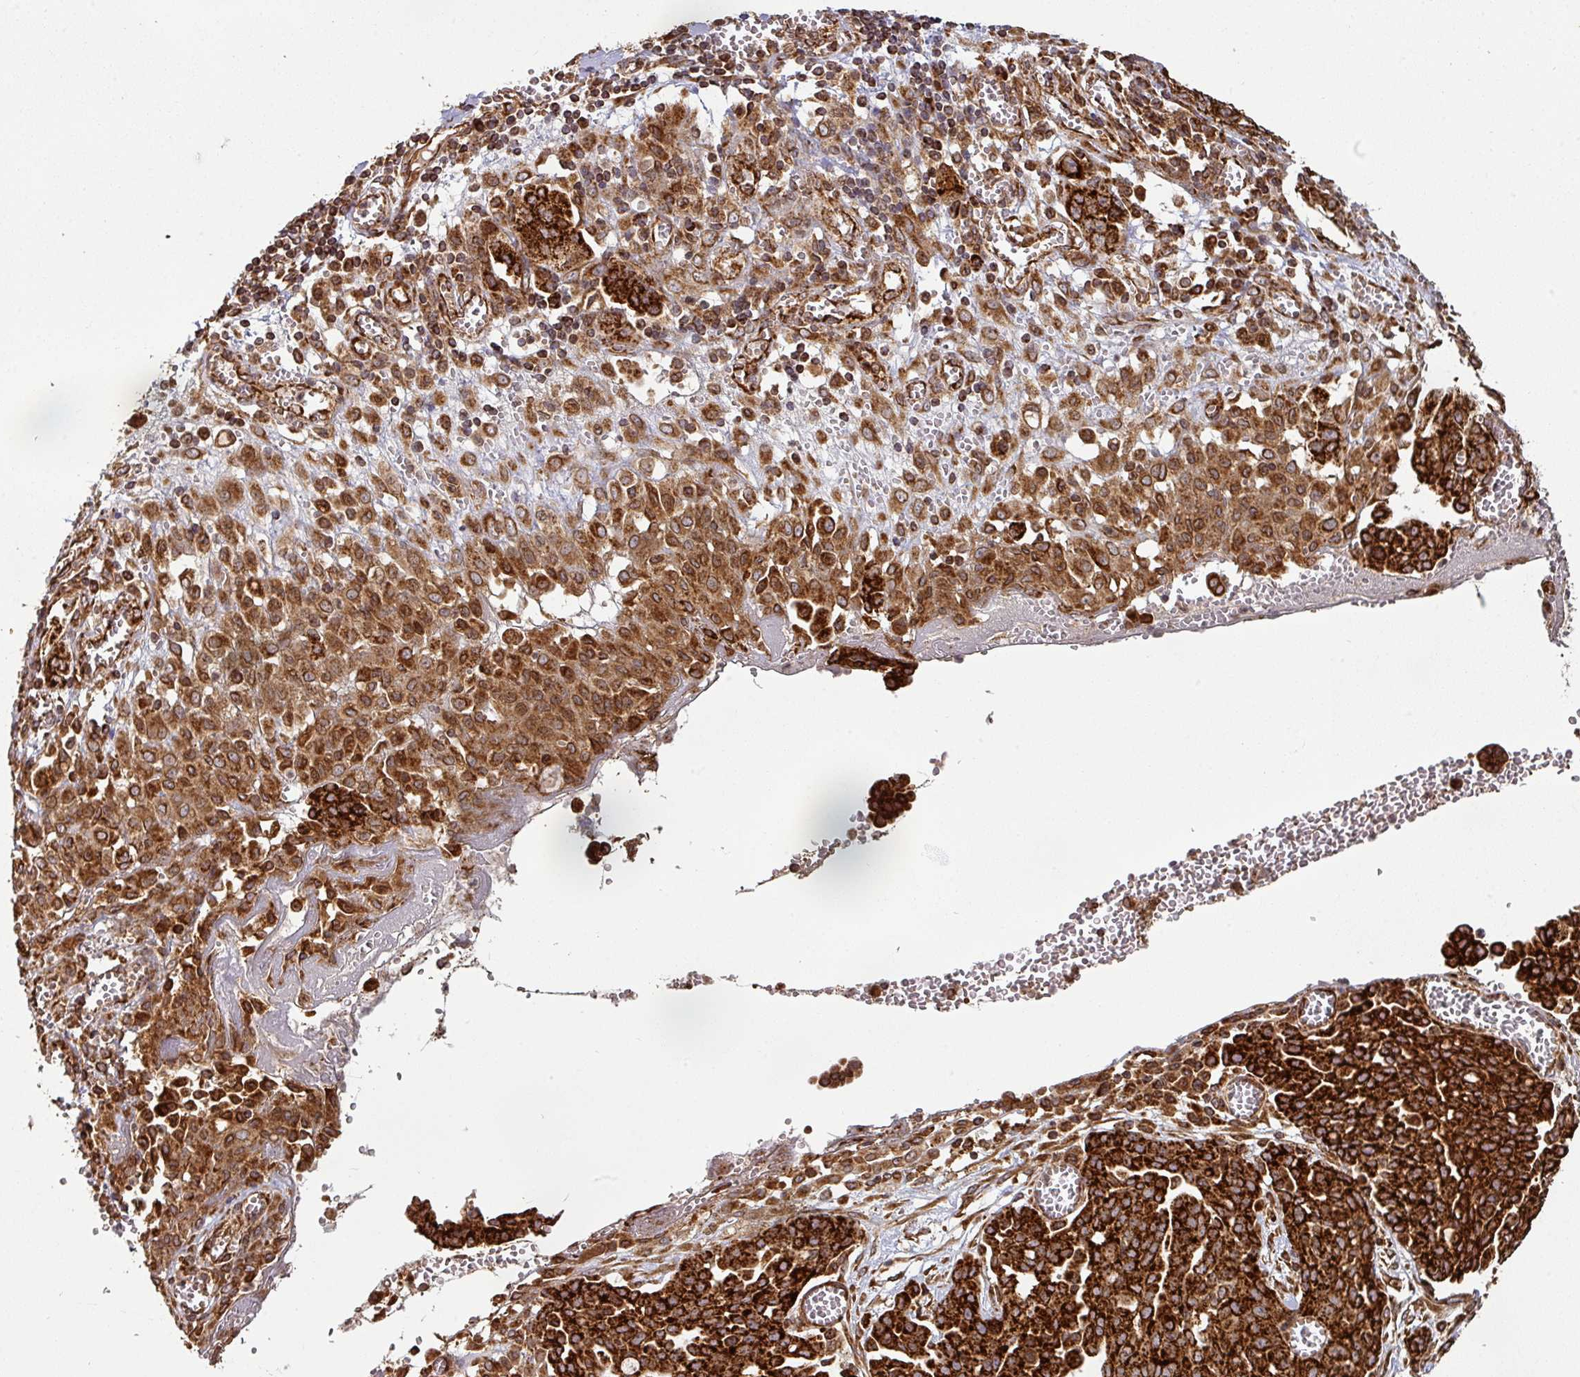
{"staining": {"intensity": "strong", "quantity": ">75%", "location": "cytoplasmic/membranous"}, "tissue": "ovarian cancer", "cell_type": "Tumor cells", "image_type": "cancer", "snomed": [{"axis": "morphology", "description": "Cystadenocarcinoma, serous, NOS"}, {"axis": "topography", "description": "Soft tissue"}, {"axis": "topography", "description": "Ovary"}], "caption": "A histopathology image of ovarian cancer (serous cystadenocarcinoma) stained for a protein shows strong cytoplasmic/membranous brown staining in tumor cells. (DAB IHC, brown staining for protein, blue staining for nuclei).", "gene": "TRAP1", "patient": {"sex": "female", "age": 57}}